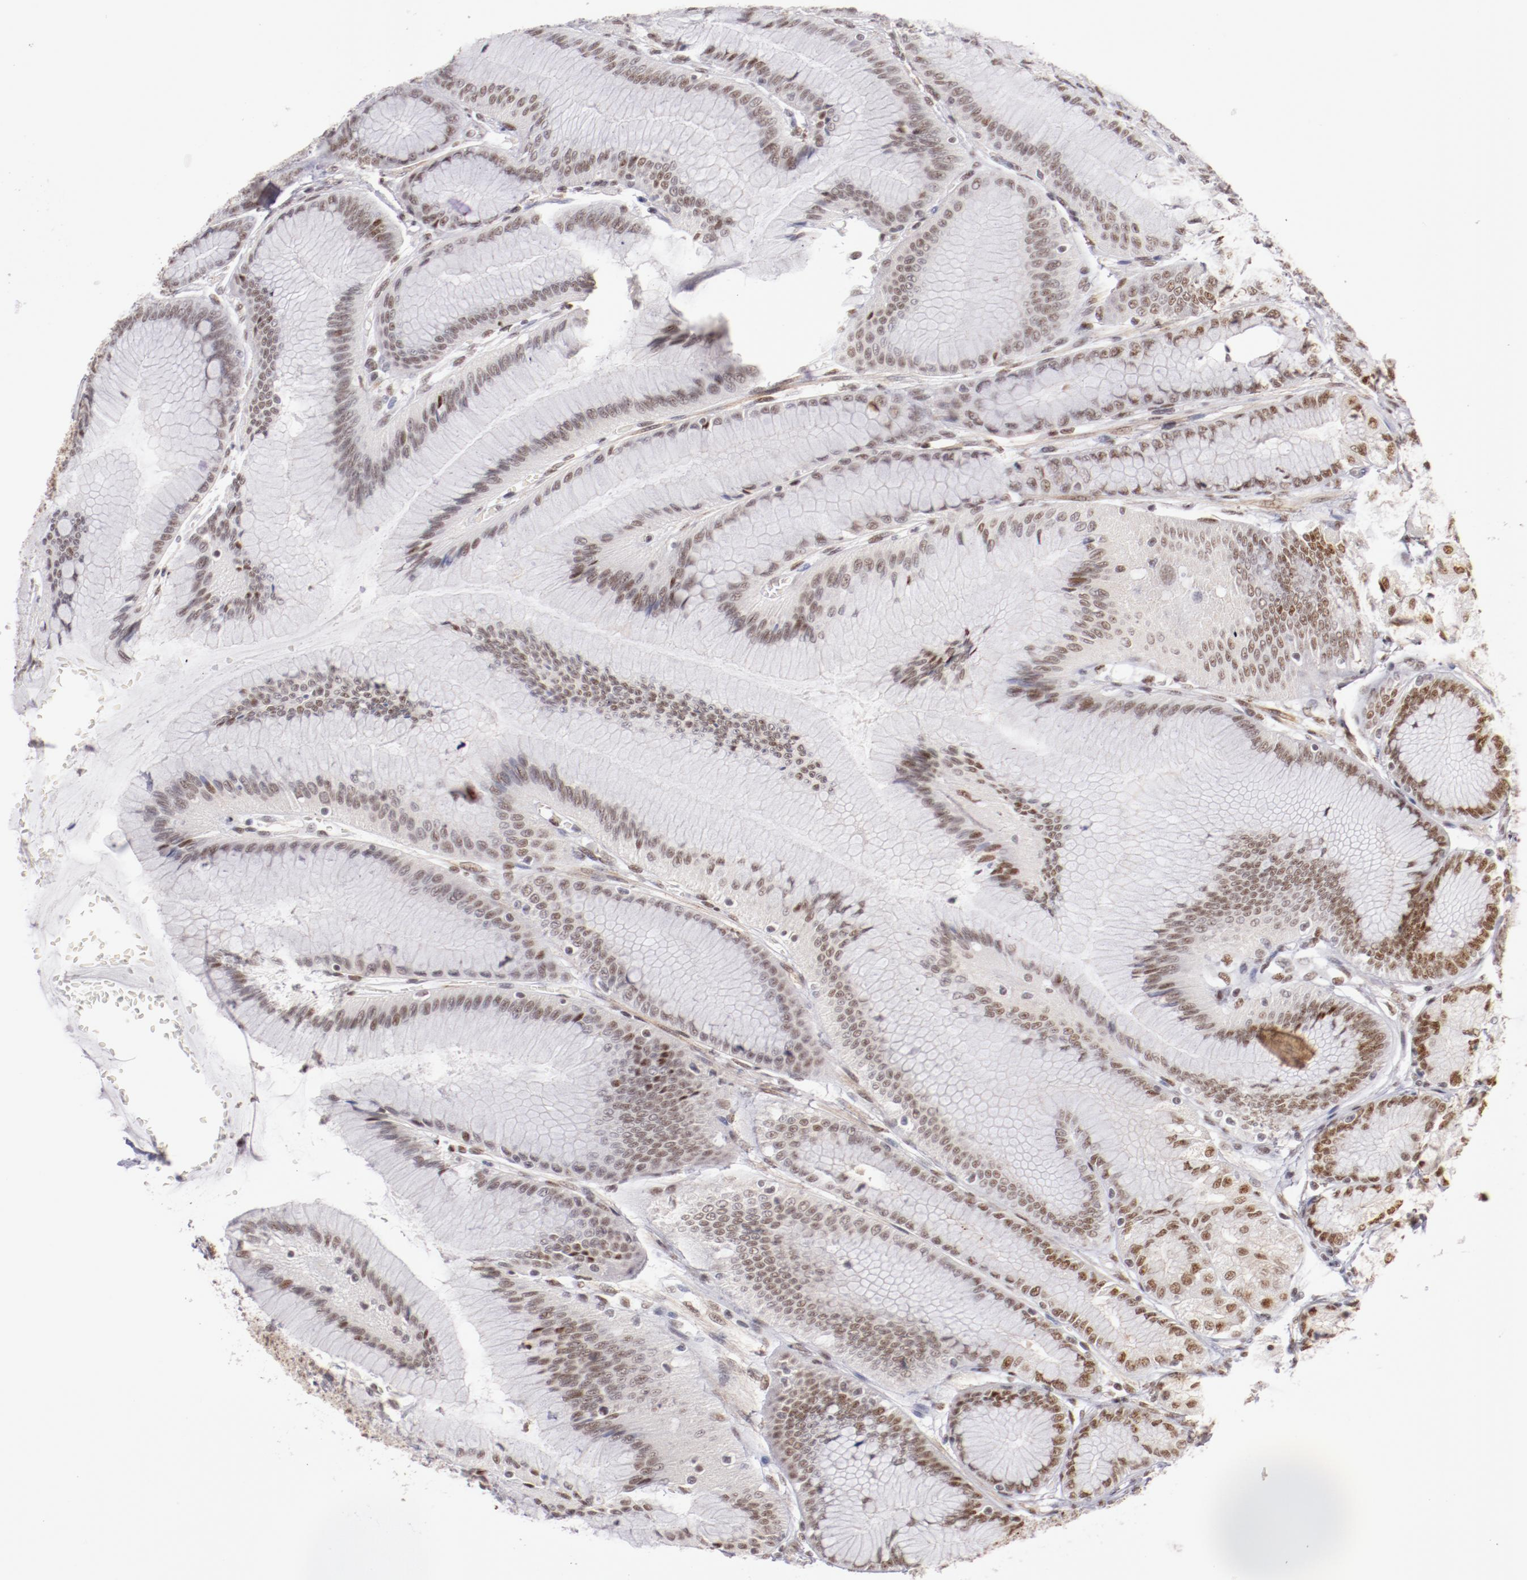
{"staining": {"intensity": "strong", "quantity": "25%-75%", "location": "nuclear"}, "tissue": "stomach", "cell_type": "Glandular cells", "image_type": "normal", "snomed": [{"axis": "morphology", "description": "Normal tissue, NOS"}, {"axis": "morphology", "description": "Adenocarcinoma, NOS"}, {"axis": "topography", "description": "Stomach"}, {"axis": "topography", "description": "Stomach, lower"}], "caption": "Immunohistochemical staining of benign human stomach displays strong nuclear protein positivity in about 25%-75% of glandular cells. Nuclei are stained in blue.", "gene": "TFAP4", "patient": {"sex": "female", "age": 65}}